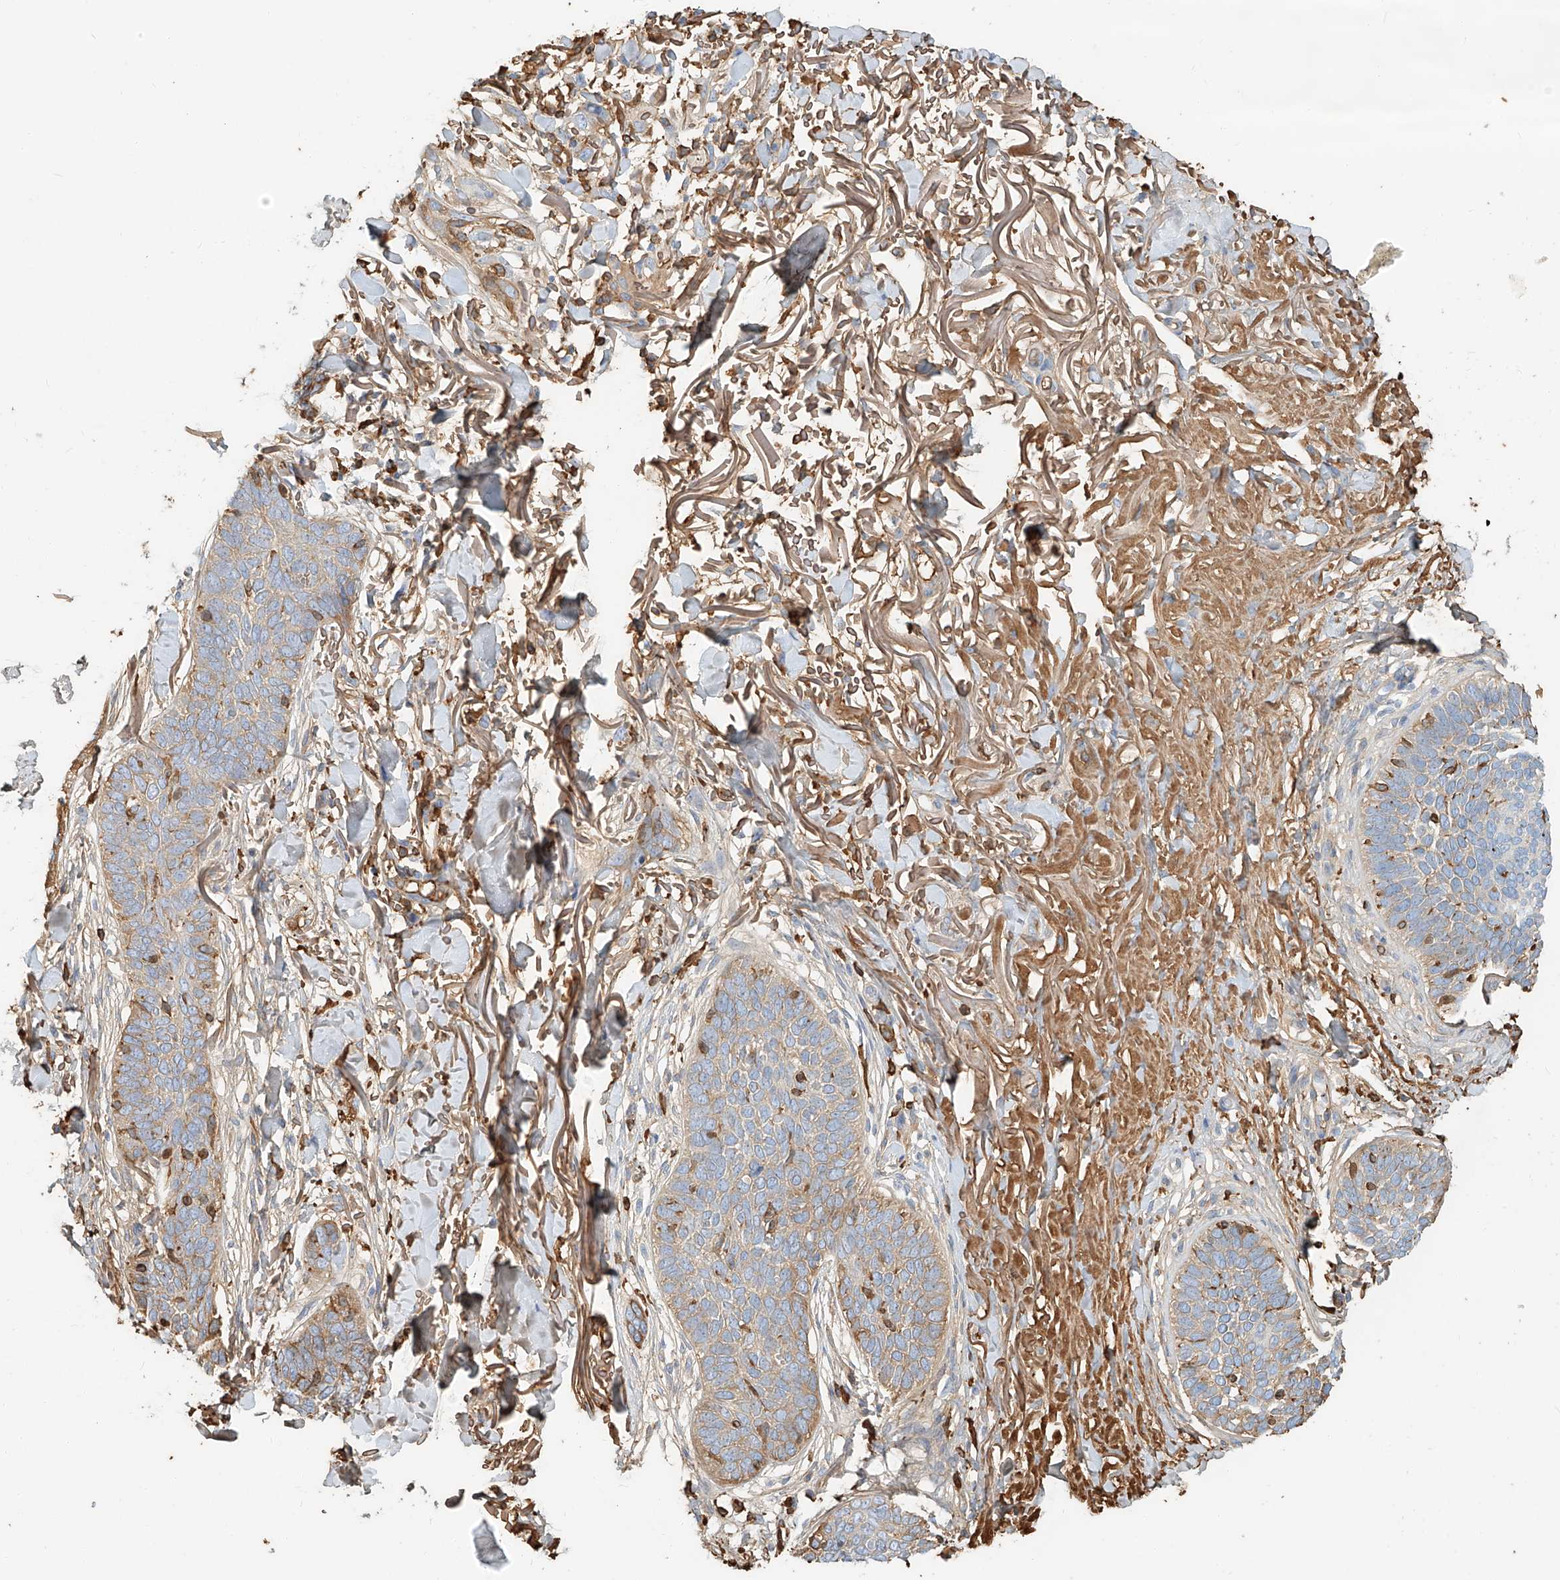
{"staining": {"intensity": "moderate", "quantity": "<25%", "location": "cytoplasmic/membranous"}, "tissue": "skin cancer", "cell_type": "Tumor cells", "image_type": "cancer", "snomed": [{"axis": "morphology", "description": "Basal cell carcinoma"}, {"axis": "topography", "description": "Skin"}], "caption": "Immunohistochemical staining of human basal cell carcinoma (skin) demonstrates low levels of moderate cytoplasmic/membranous staining in approximately <25% of tumor cells. Ihc stains the protein in brown and the nuclei are stained blue.", "gene": "ZFP30", "patient": {"sex": "male", "age": 85}}